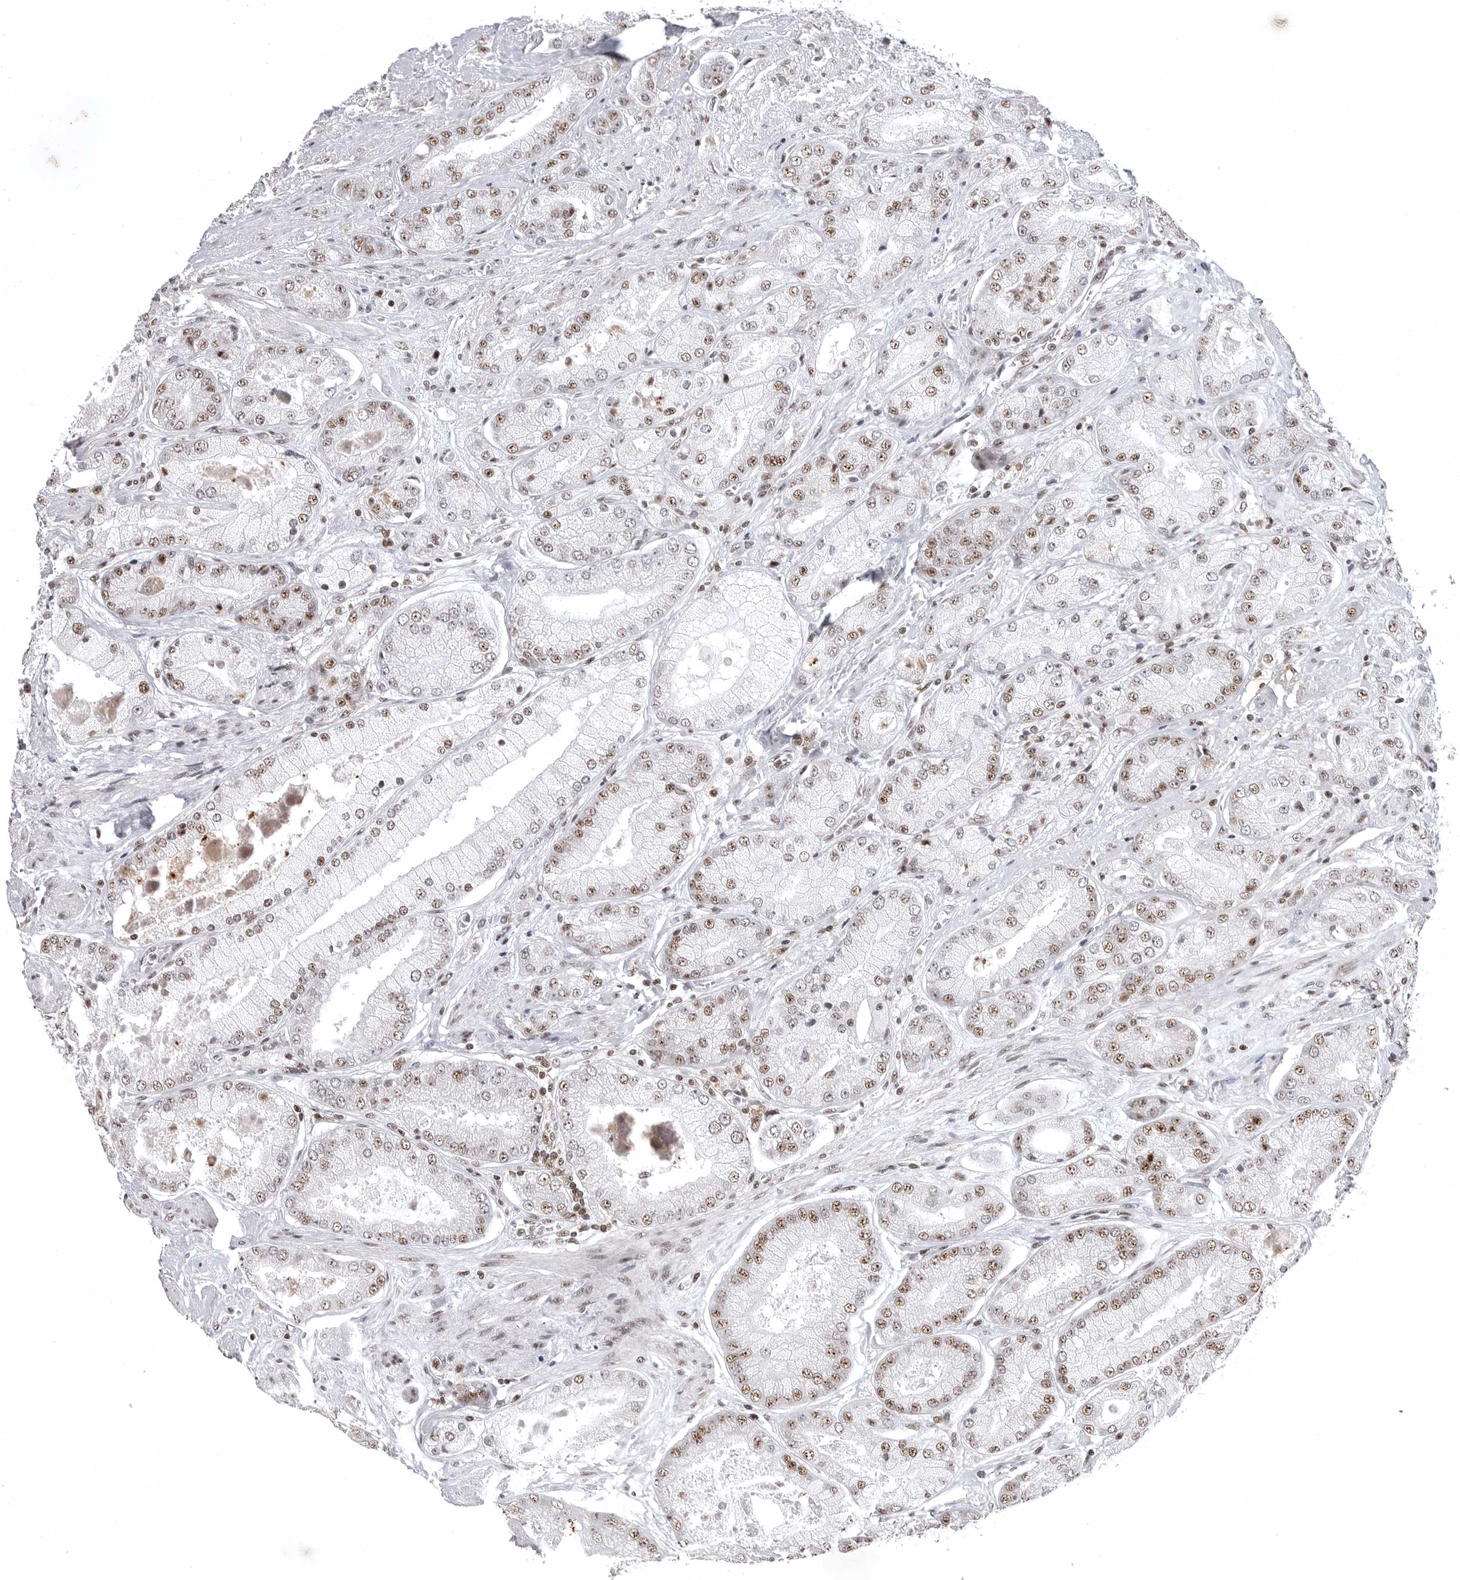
{"staining": {"intensity": "moderate", "quantity": ">75%", "location": "nuclear"}, "tissue": "prostate cancer", "cell_type": "Tumor cells", "image_type": "cancer", "snomed": [{"axis": "morphology", "description": "Adenocarcinoma, High grade"}, {"axis": "topography", "description": "Prostate"}], "caption": "Tumor cells demonstrate medium levels of moderate nuclear expression in about >75% of cells in human prostate adenocarcinoma (high-grade).", "gene": "WRAP53", "patient": {"sex": "male", "age": 58}}